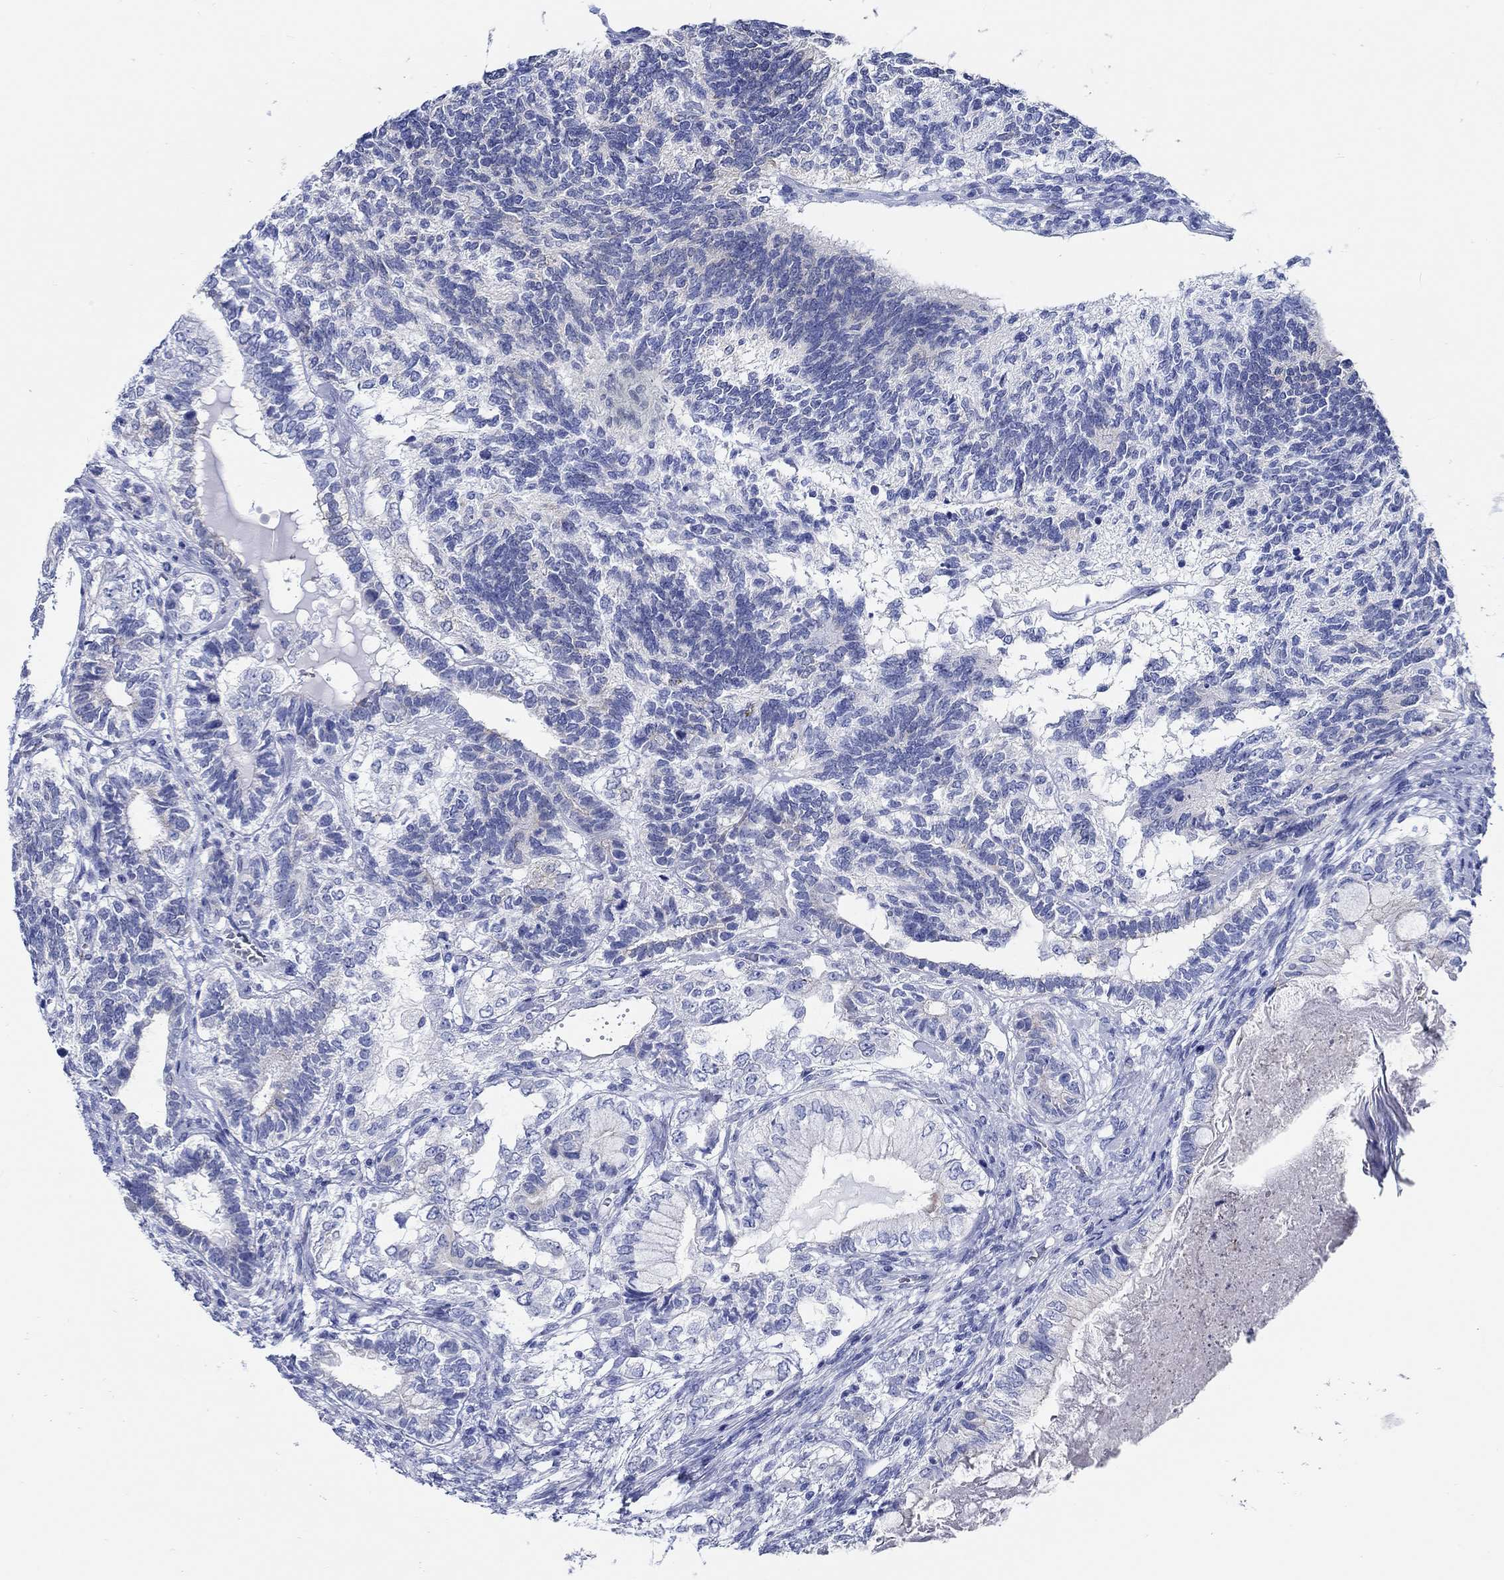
{"staining": {"intensity": "negative", "quantity": "none", "location": "none"}, "tissue": "testis cancer", "cell_type": "Tumor cells", "image_type": "cancer", "snomed": [{"axis": "morphology", "description": "Seminoma, NOS"}, {"axis": "morphology", "description": "Carcinoma, Embryonal, NOS"}, {"axis": "topography", "description": "Testis"}], "caption": "Tumor cells show no significant positivity in seminoma (testis). Nuclei are stained in blue.", "gene": "RD3L", "patient": {"sex": "male", "age": 41}}